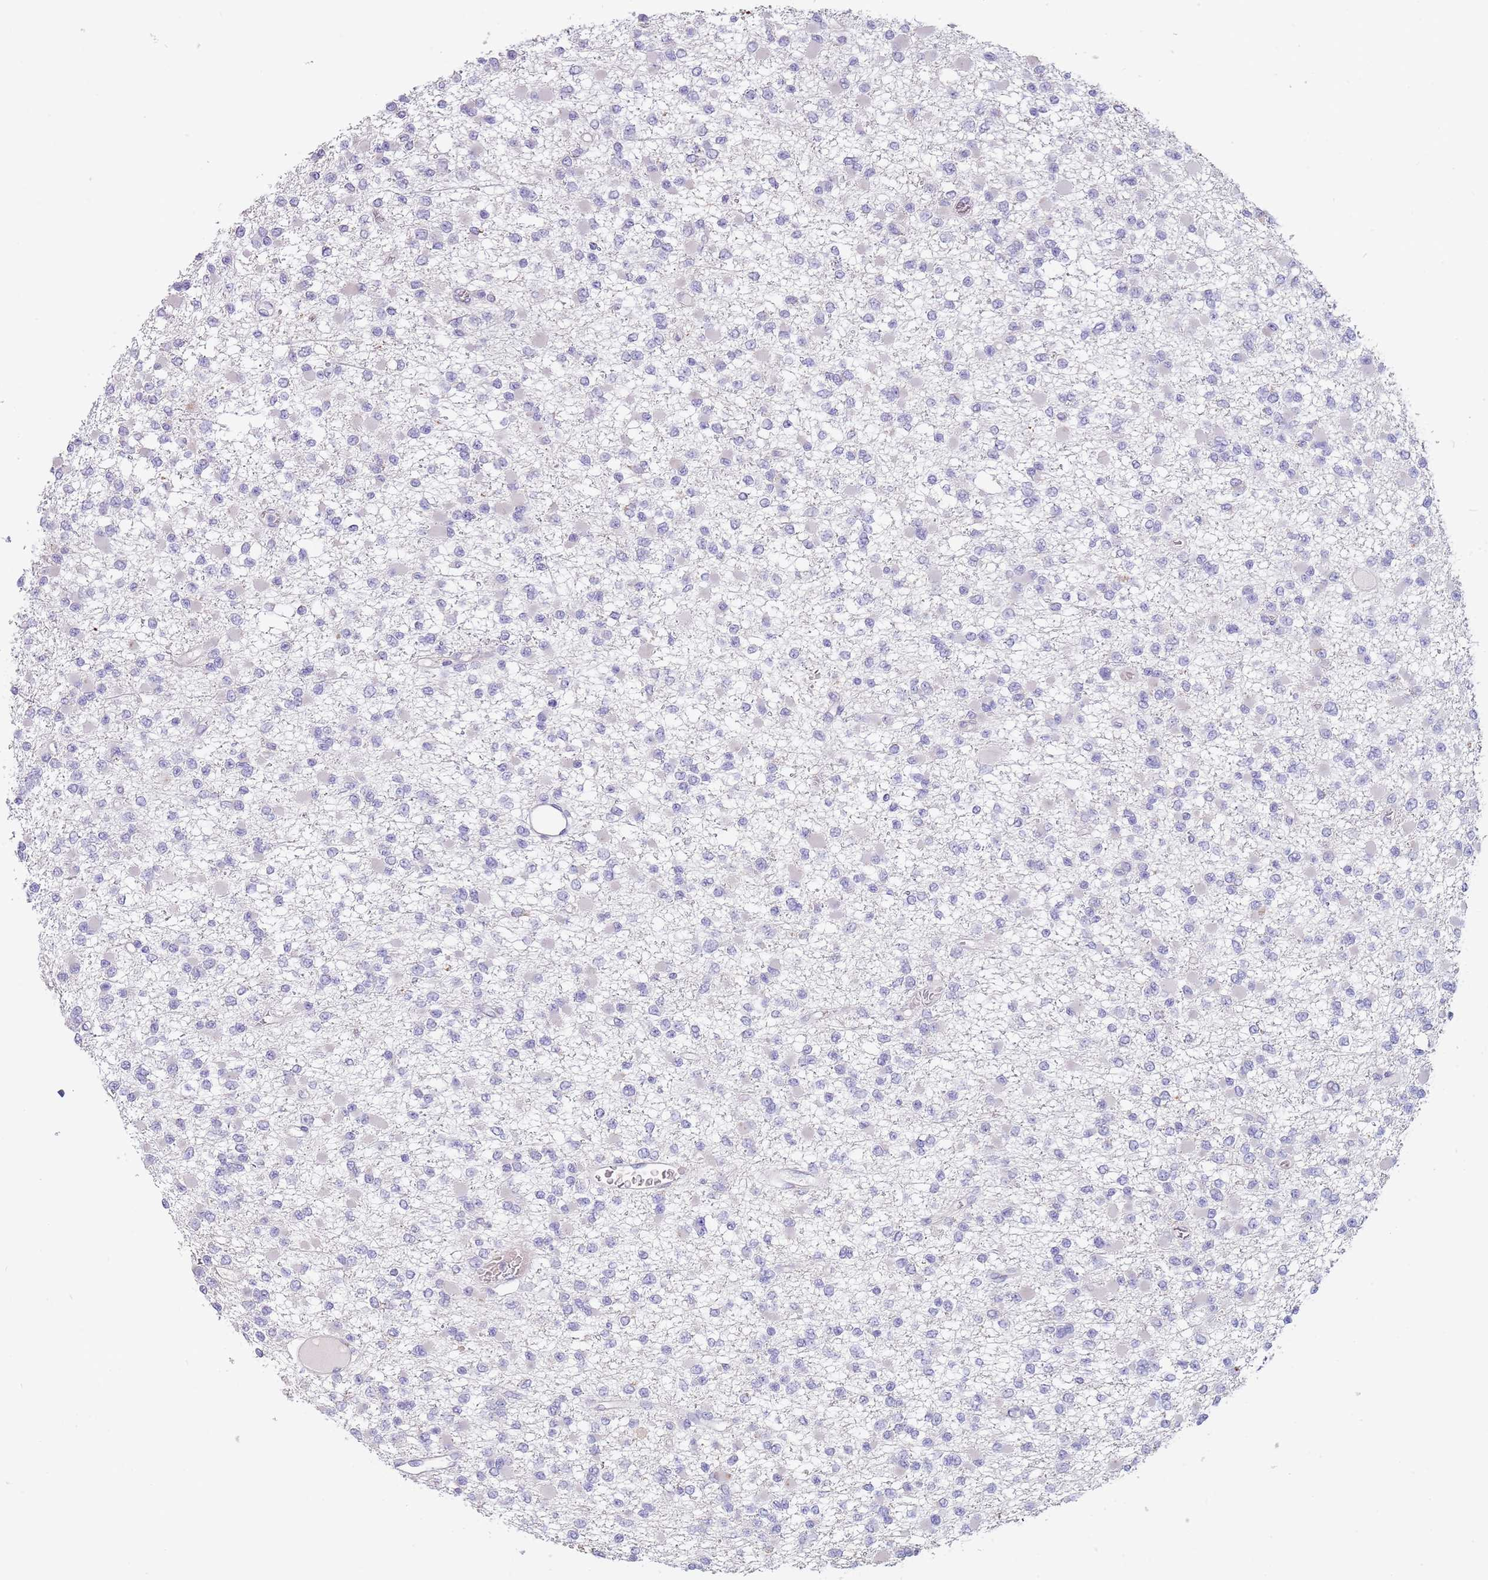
{"staining": {"intensity": "negative", "quantity": "none", "location": "none"}, "tissue": "glioma", "cell_type": "Tumor cells", "image_type": "cancer", "snomed": [{"axis": "morphology", "description": "Glioma, malignant, Low grade"}, {"axis": "topography", "description": "Brain"}], "caption": "High power microscopy histopathology image of an immunohistochemistry image of glioma, revealing no significant staining in tumor cells.", "gene": "MAN1C1", "patient": {"sex": "female", "age": 22}}